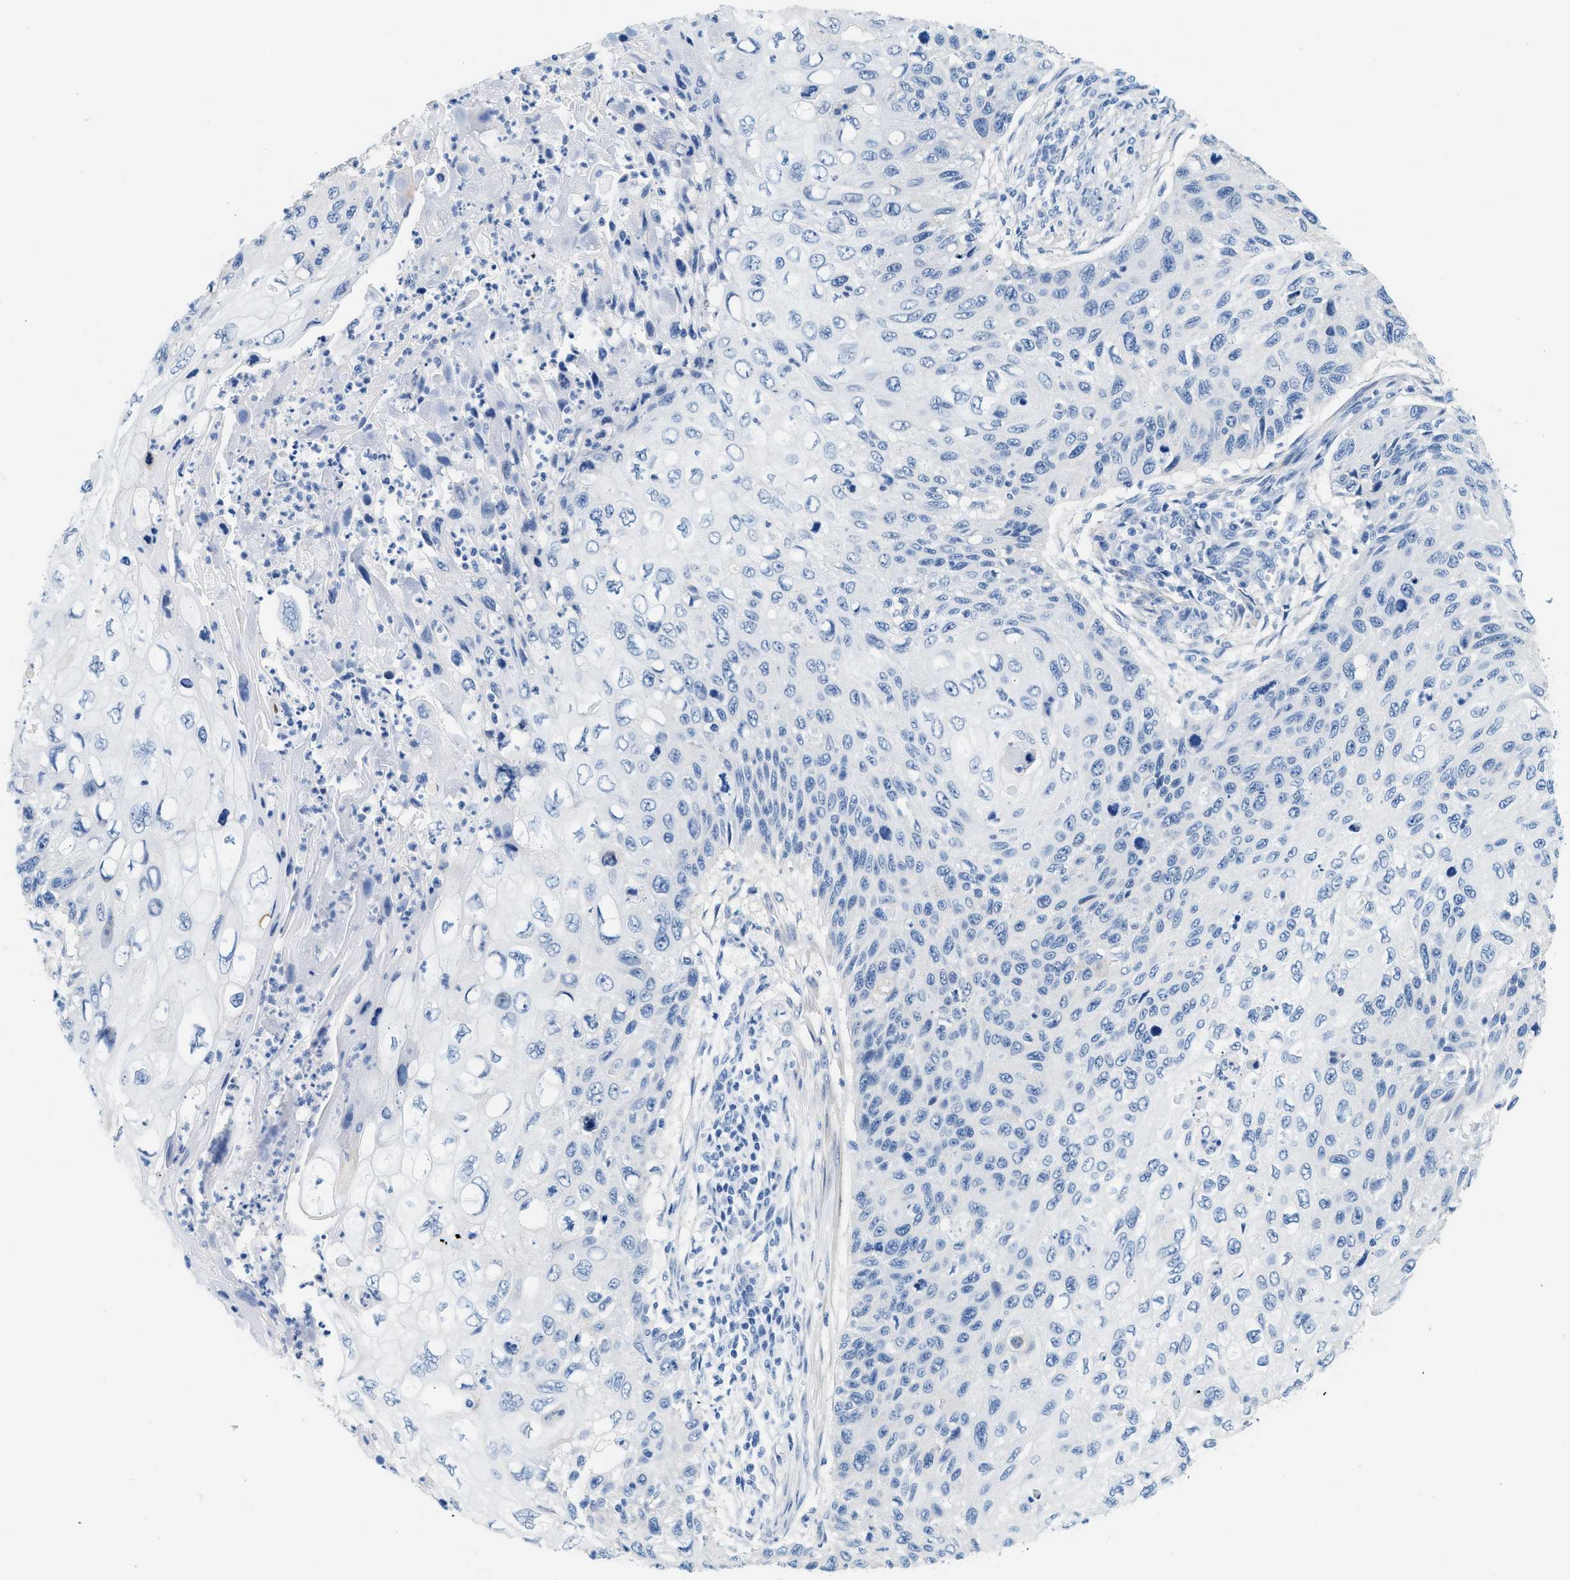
{"staining": {"intensity": "negative", "quantity": "none", "location": "none"}, "tissue": "cervical cancer", "cell_type": "Tumor cells", "image_type": "cancer", "snomed": [{"axis": "morphology", "description": "Squamous cell carcinoma, NOS"}, {"axis": "topography", "description": "Cervix"}], "caption": "Human cervical cancer (squamous cell carcinoma) stained for a protein using immunohistochemistry shows no positivity in tumor cells.", "gene": "SPAM1", "patient": {"sex": "female", "age": 70}}